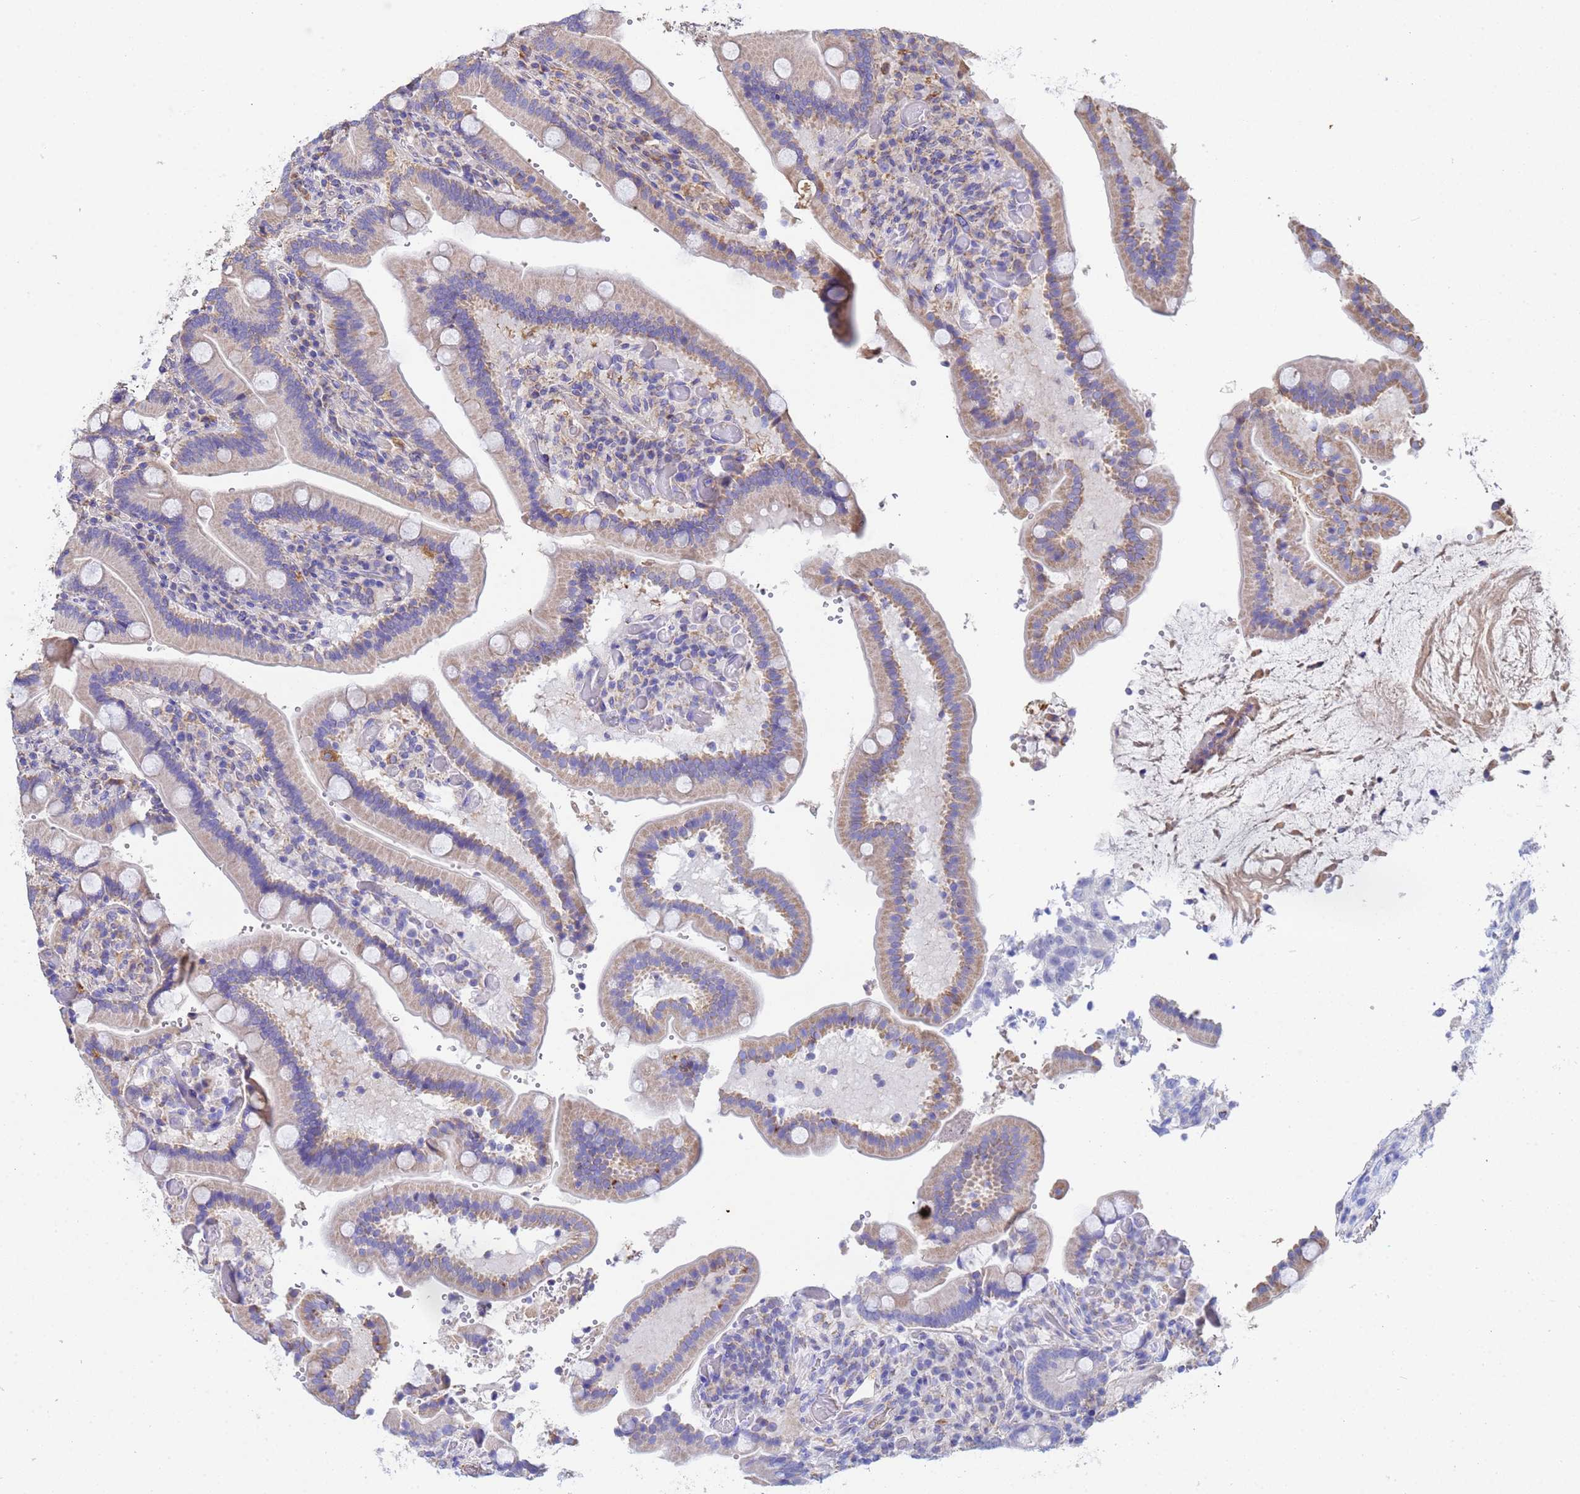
{"staining": {"intensity": "weak", "quantity": "<25%", "location": "cytoplasmic/membranous"}, "tissue": "duodenum", "cell_type": "Glandular cells", "image_type": "normal", "snomed": [{"axis": "morphology", "description": "Normal tissue, NOS"}, {"axis": "topography", "description": "Duodenum"}], "caption": "A high-resolution photomicrograph shows IHC staining of unremarkable duodenum, which reveals no significant staining in glandular cells. (Brightfield microscopy of DAB IHC at high magnification).", "gene": "GLUD1", "patient": {"sex": "female", "age": 62}}